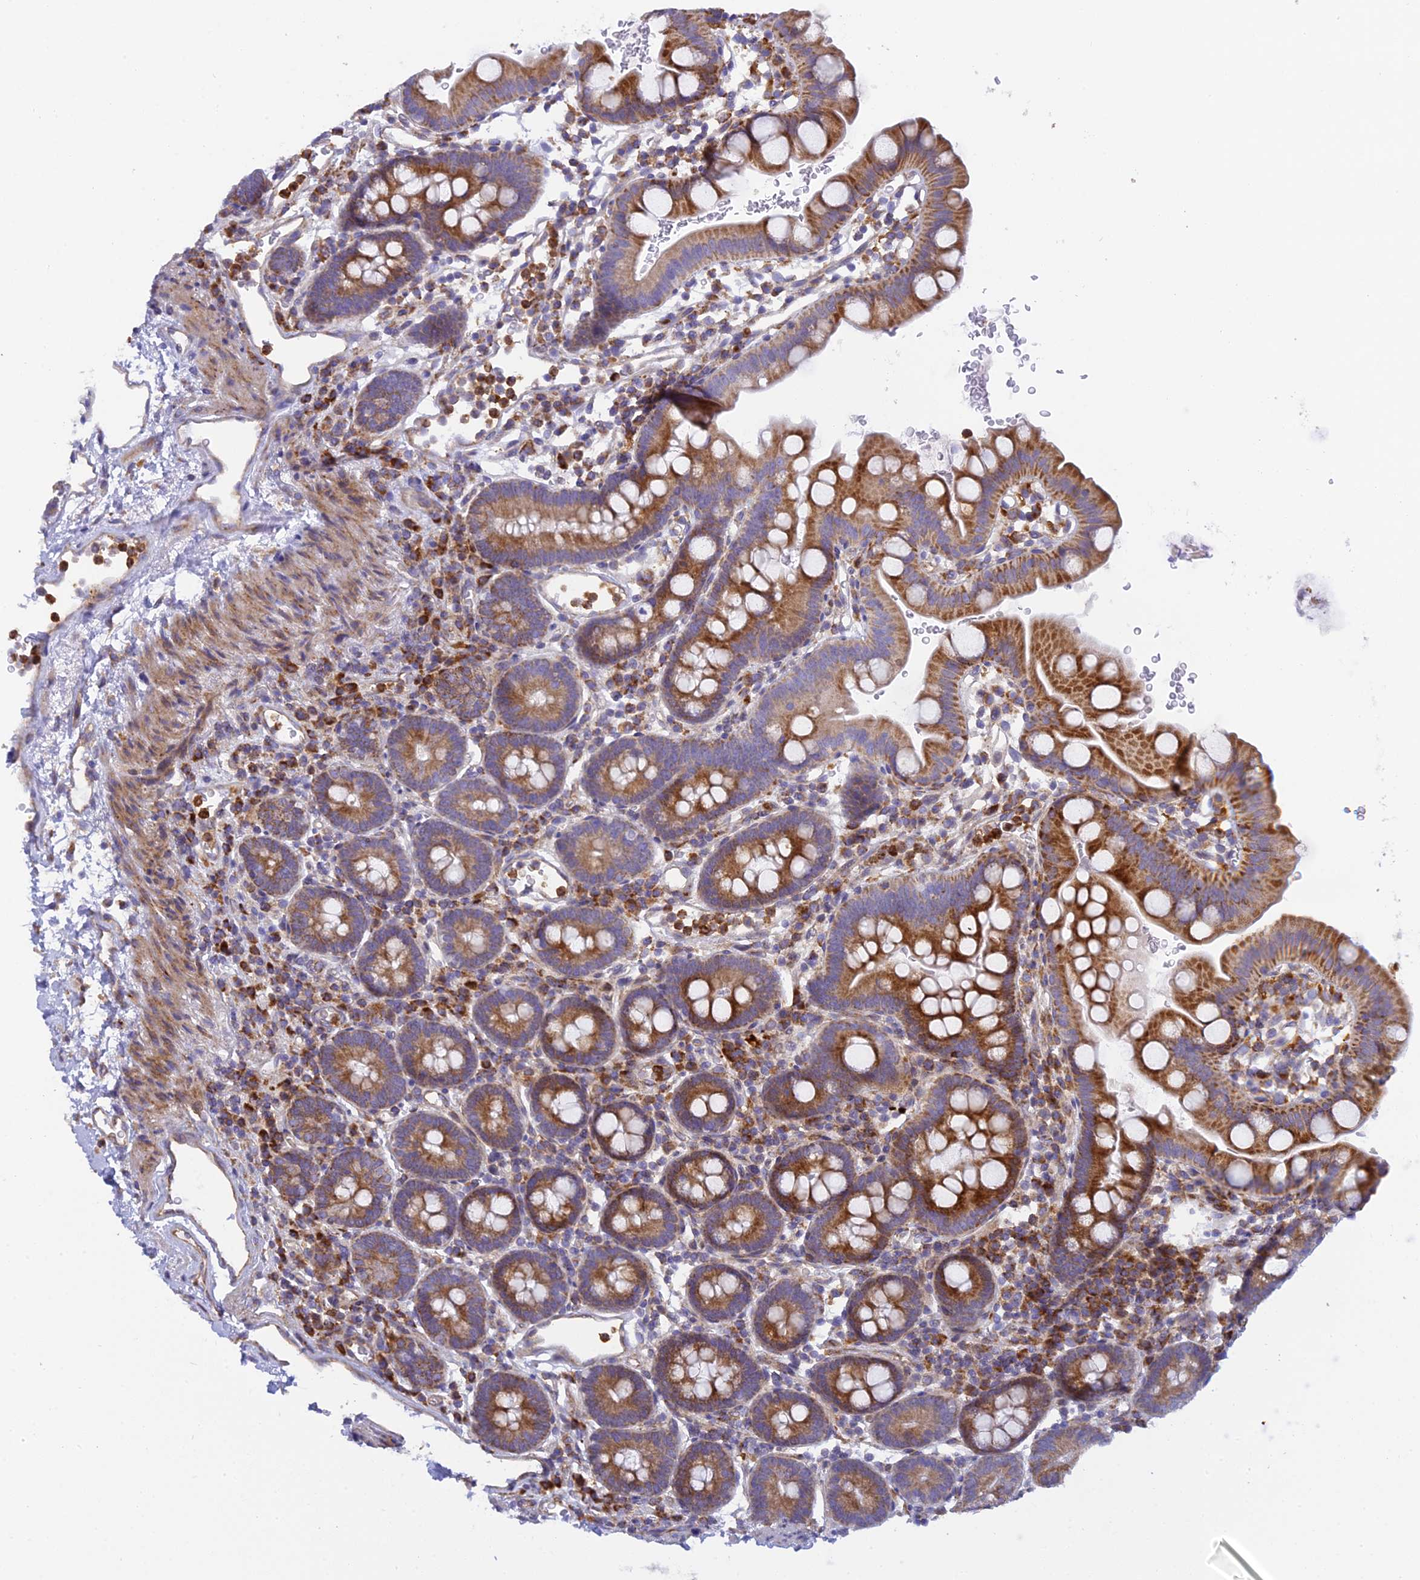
{"staining": {"intensity": "strong", "quantity": ">75%", "location": "cytoplasmic/membranous"}, "tissue": "small intestine", "cell_type": "Glandular cells", "image_type": "normal", "snomed": [{"axis": "morphology", "description": "Normal tissue, NOS"}, {"axis": "topography", "description": "Stomach, upper"}, {"axis": "topography", "description": "Stomach, lower"}, {"axis": "topography", "description": "Small intestine"}], "caption": "Brown immunohistochemical staining in benign human small intestine demonstrates strong cytoplasmic/membranous expression in about >75% of glandular cells. The staining was performed using DAB to visualize the protein expression in brown, while the nuclei were stained in blue with hematoxylin (Magnification: 20x).", "gene": "CLCN7", "patient": {"sex": "male", "age": 68}}